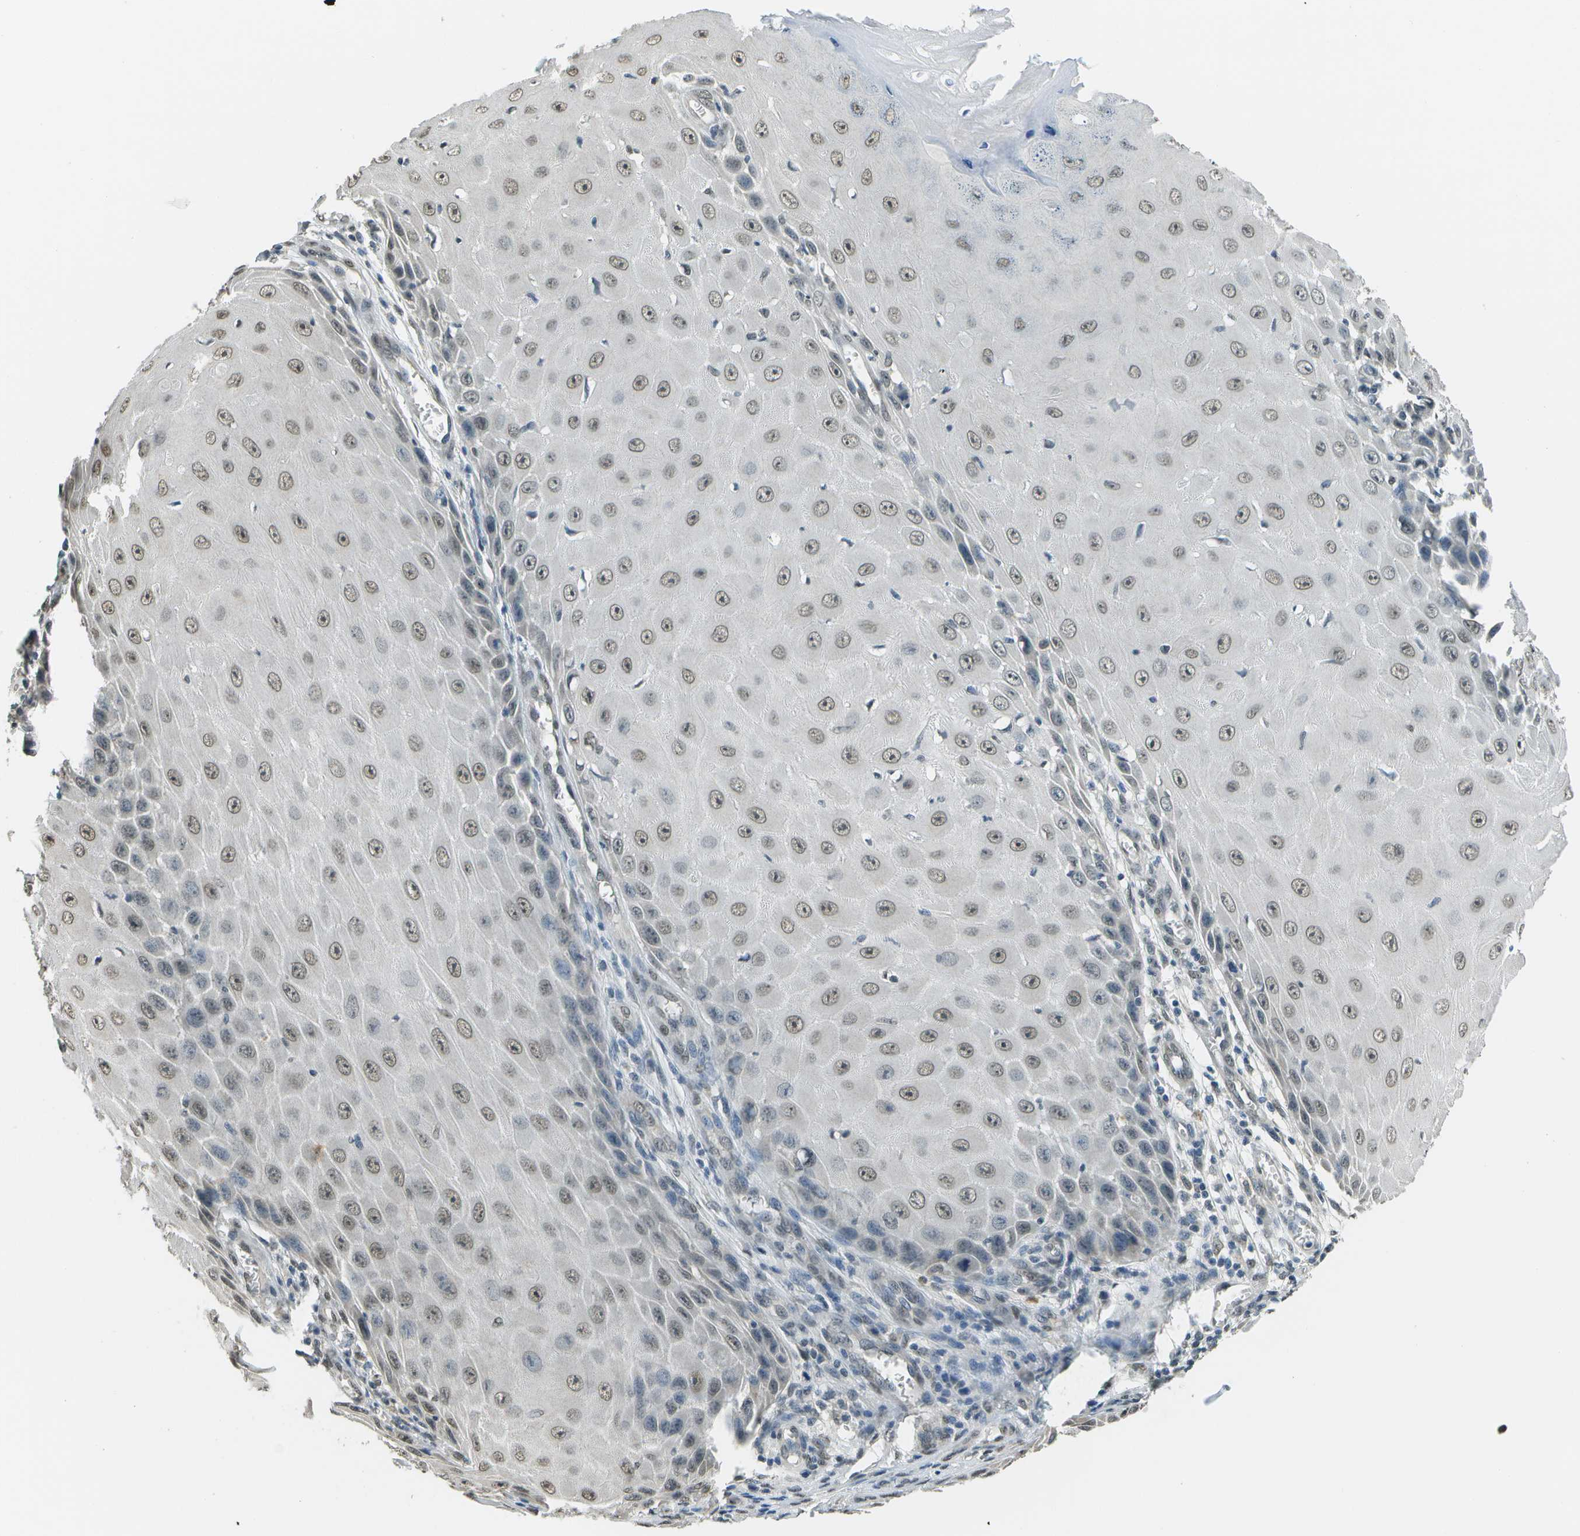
{"staining": {"intensity": "weak", "quantity": ">75%", "location": "nuclear"}, "tissue": "skin cancer", "cell_type": "Tumor cells", "image_type": "cancer", "snomed": [{"axis": "morphology", "description": "Squamous cell carcinoma, NOS"}, {"axis": "topography", "description": "Skin"}], "caption": "Human squamous cell carcinoma (skin) stained with a brown dye shows weak nuclear positive positivity in about >75% of tumor cells.", "gene": "ABL2", "patient": {"sex": "female", "age": 73}}